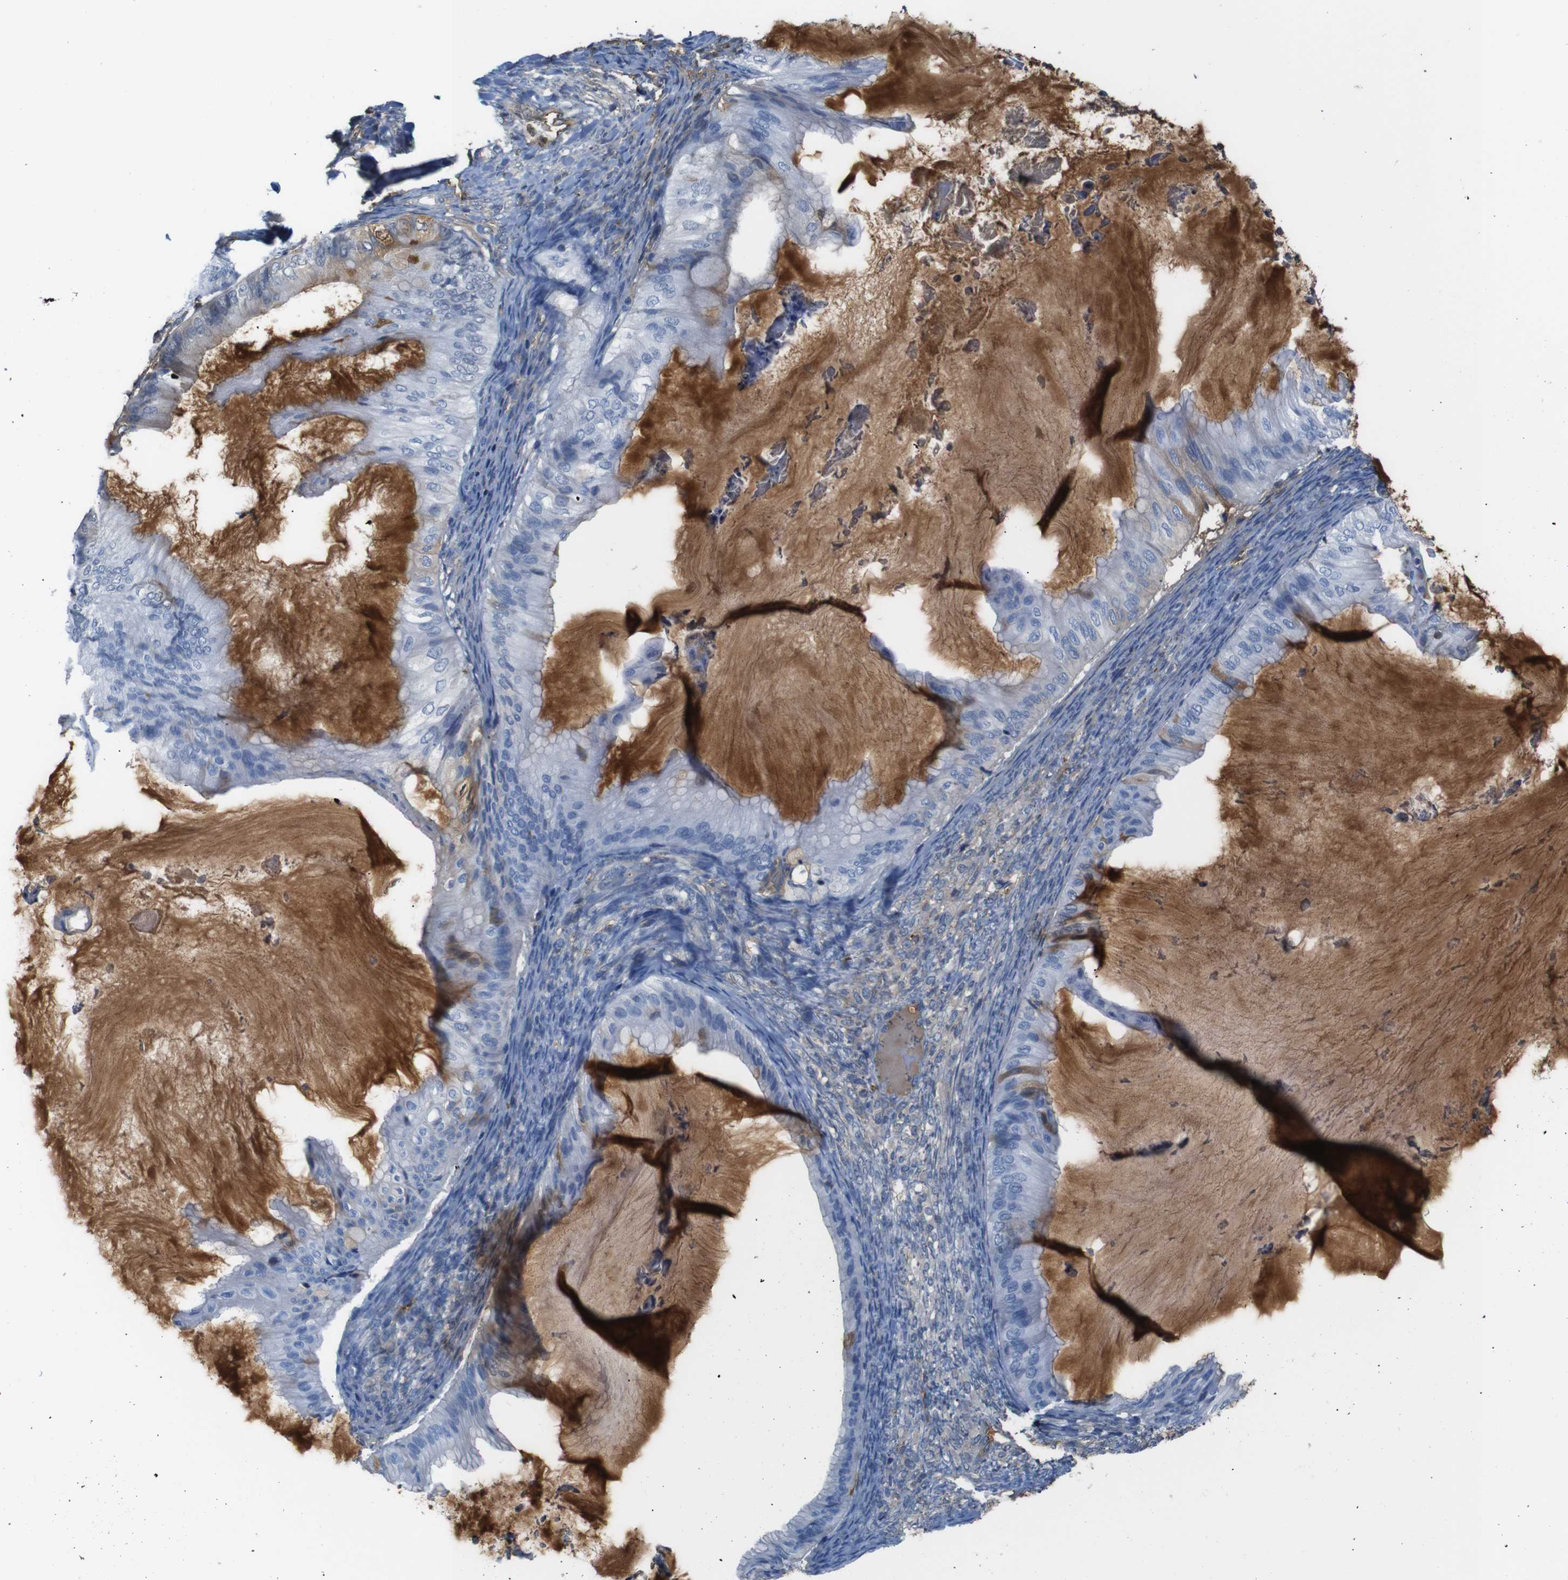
{"staining": {"intensity": "negative", "quantity": "none", "location": "none"}, "tissue": "ovarian cancer", "cell_type": "Tumor cells", "image_type": "cancer", "snomed": [{"axis": "morphology", "description": "Cystadenocarcinoma, mucinous, NOS"}, {"axis": "topography", "description": "Ovary"}], "caption": "A histopathology image of ovarian cancer stained for a protein reveals no brown staining in tumor cells.", "gene": "SERPINA1", "patient": {"sex": "female", "age": 61}}